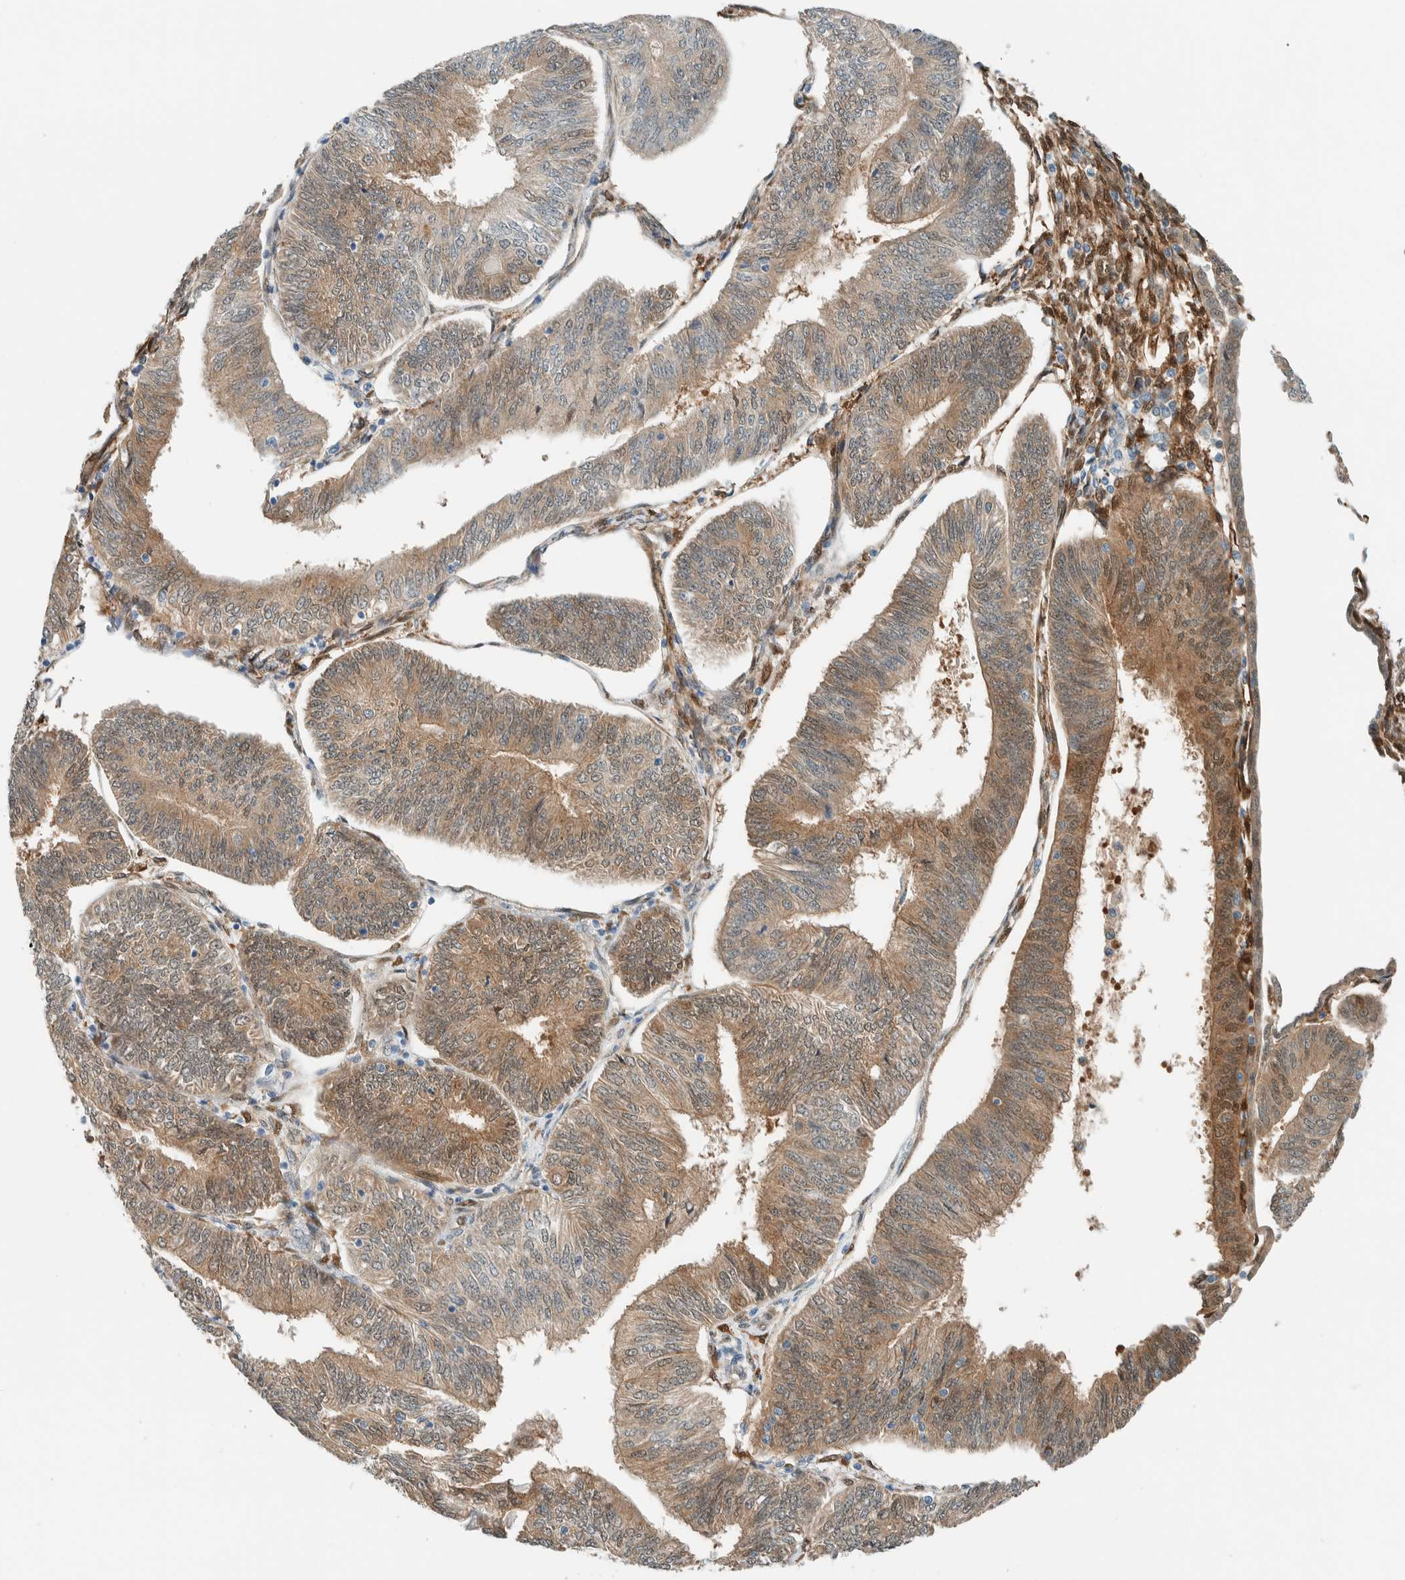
{"staining": {"intensity": "moderate", "quantity": "25%-75%", "location": "cytoplasmic/membranous,nuclear"}, "tissue": "endometrial cancer", "cell_type": "Tumor cells", "image_type": "cancer", "snomed": [{"axis": "morphology", "description": "Adenocarcinoma, NOS"}, {"axis": "topography", "description": "Endometrium"}], "caption": "There is medium levels of moderate cytoplasmic/membranous and nuclear positivity in tumor cells of endometrial cancer, as demonstrated by immunohistochemical staining (brown color).", "gene": "NXN", "patient": {"sex": "female", "age": 58}}